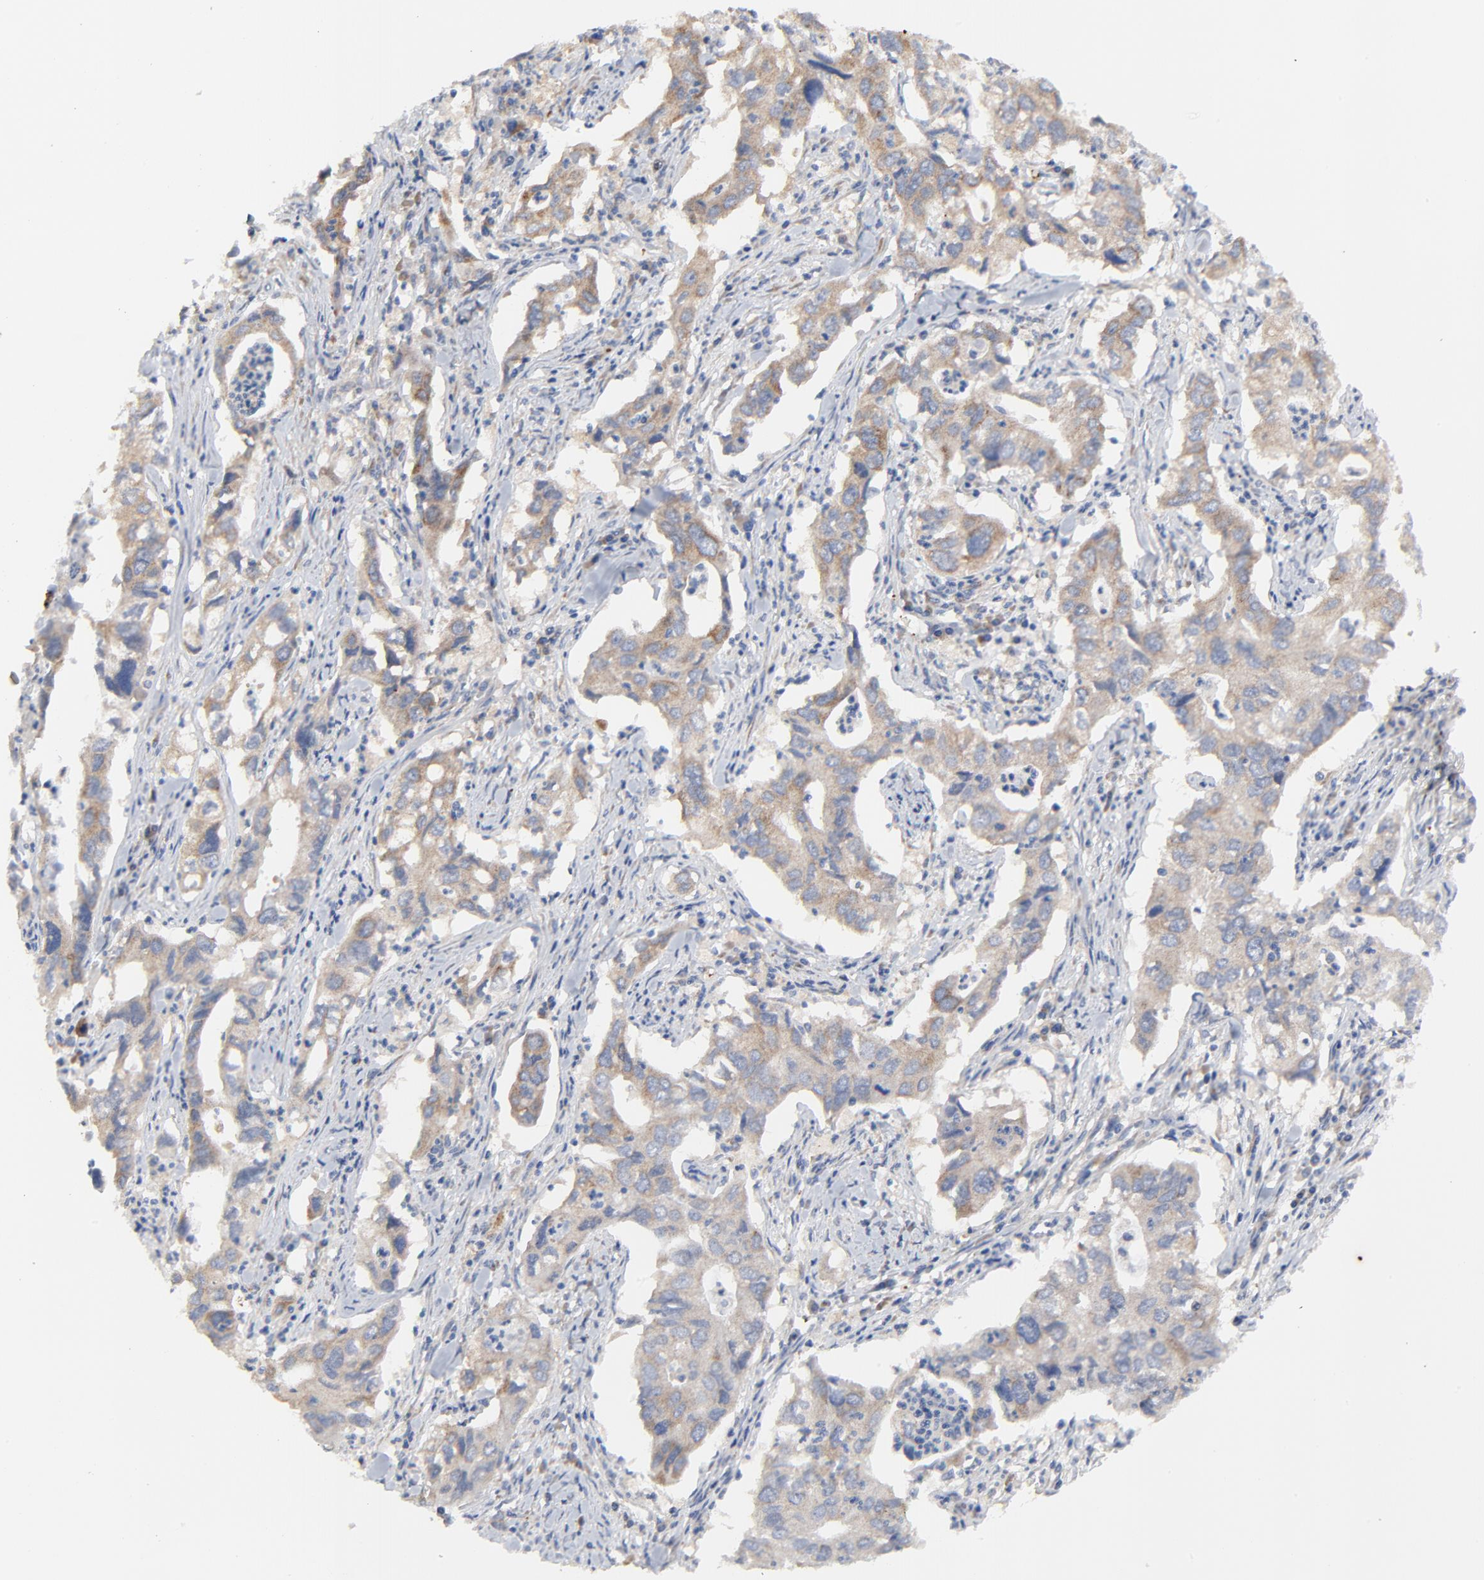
{"staining": {"intensity": "moderate", "quantity": "25%-75%", "location": "cytoplasmic/membranous"}, "tissue": "lung cancer", "cell_type": "Tumor cells", "image_type": "cancer", "snomed": [{"axis": "morphology", "description": "Adenocarcinoma, NOS"}, {"axis": "topography", "description": "Lung"}], "caption": "High-power microscopy captured an immunohistochemistry (IHC) histopathology image of lung adenocarcinoma, revealing moderate cytoplasmic/membranous staining in approximately 25%-75% of tumor cells.", "gene": "VAV2", "patient": {"sex": "male", "age": 48}}